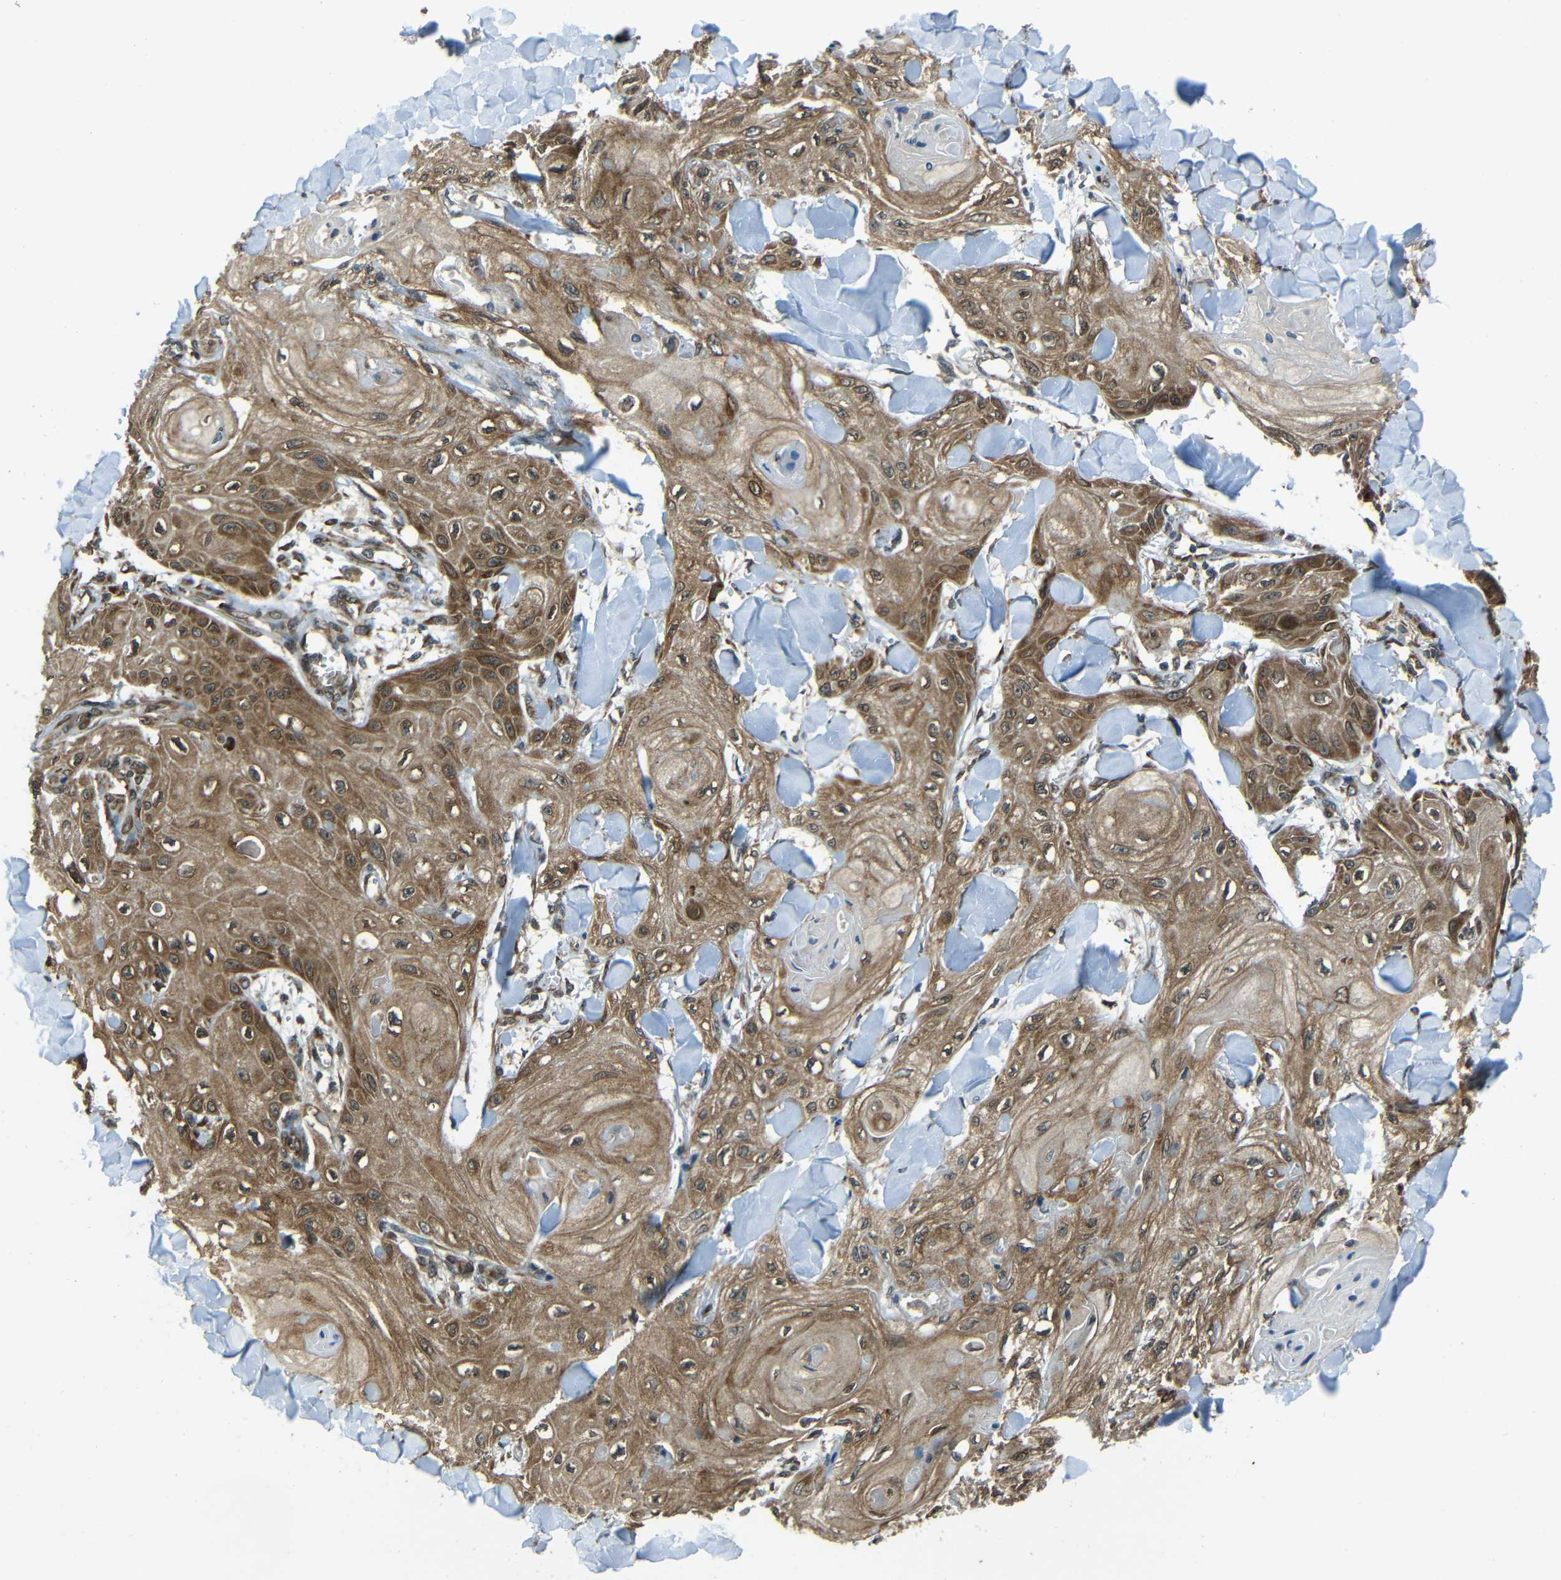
{"staining": {"intensity": "moderate", "quantity": ">75%", "location": "cytoplasmic/membranous"}, "tissue": "skin cancer", "cell_type": "Tumor cells", "image_type": "cancer", "snomed": [{"axis": "morphology", "description": "Squamous cell carcinoma, NOS"}, {"axis": "topography", "description": "Skin"}], "caption": "A brown stain shows moderate cytoplasmic/membranous positivity of a protein in skin squamous cell carcinoma tumor cells.", "gene": "VAPB", "patient": {"sex": "male", "age": 74}}